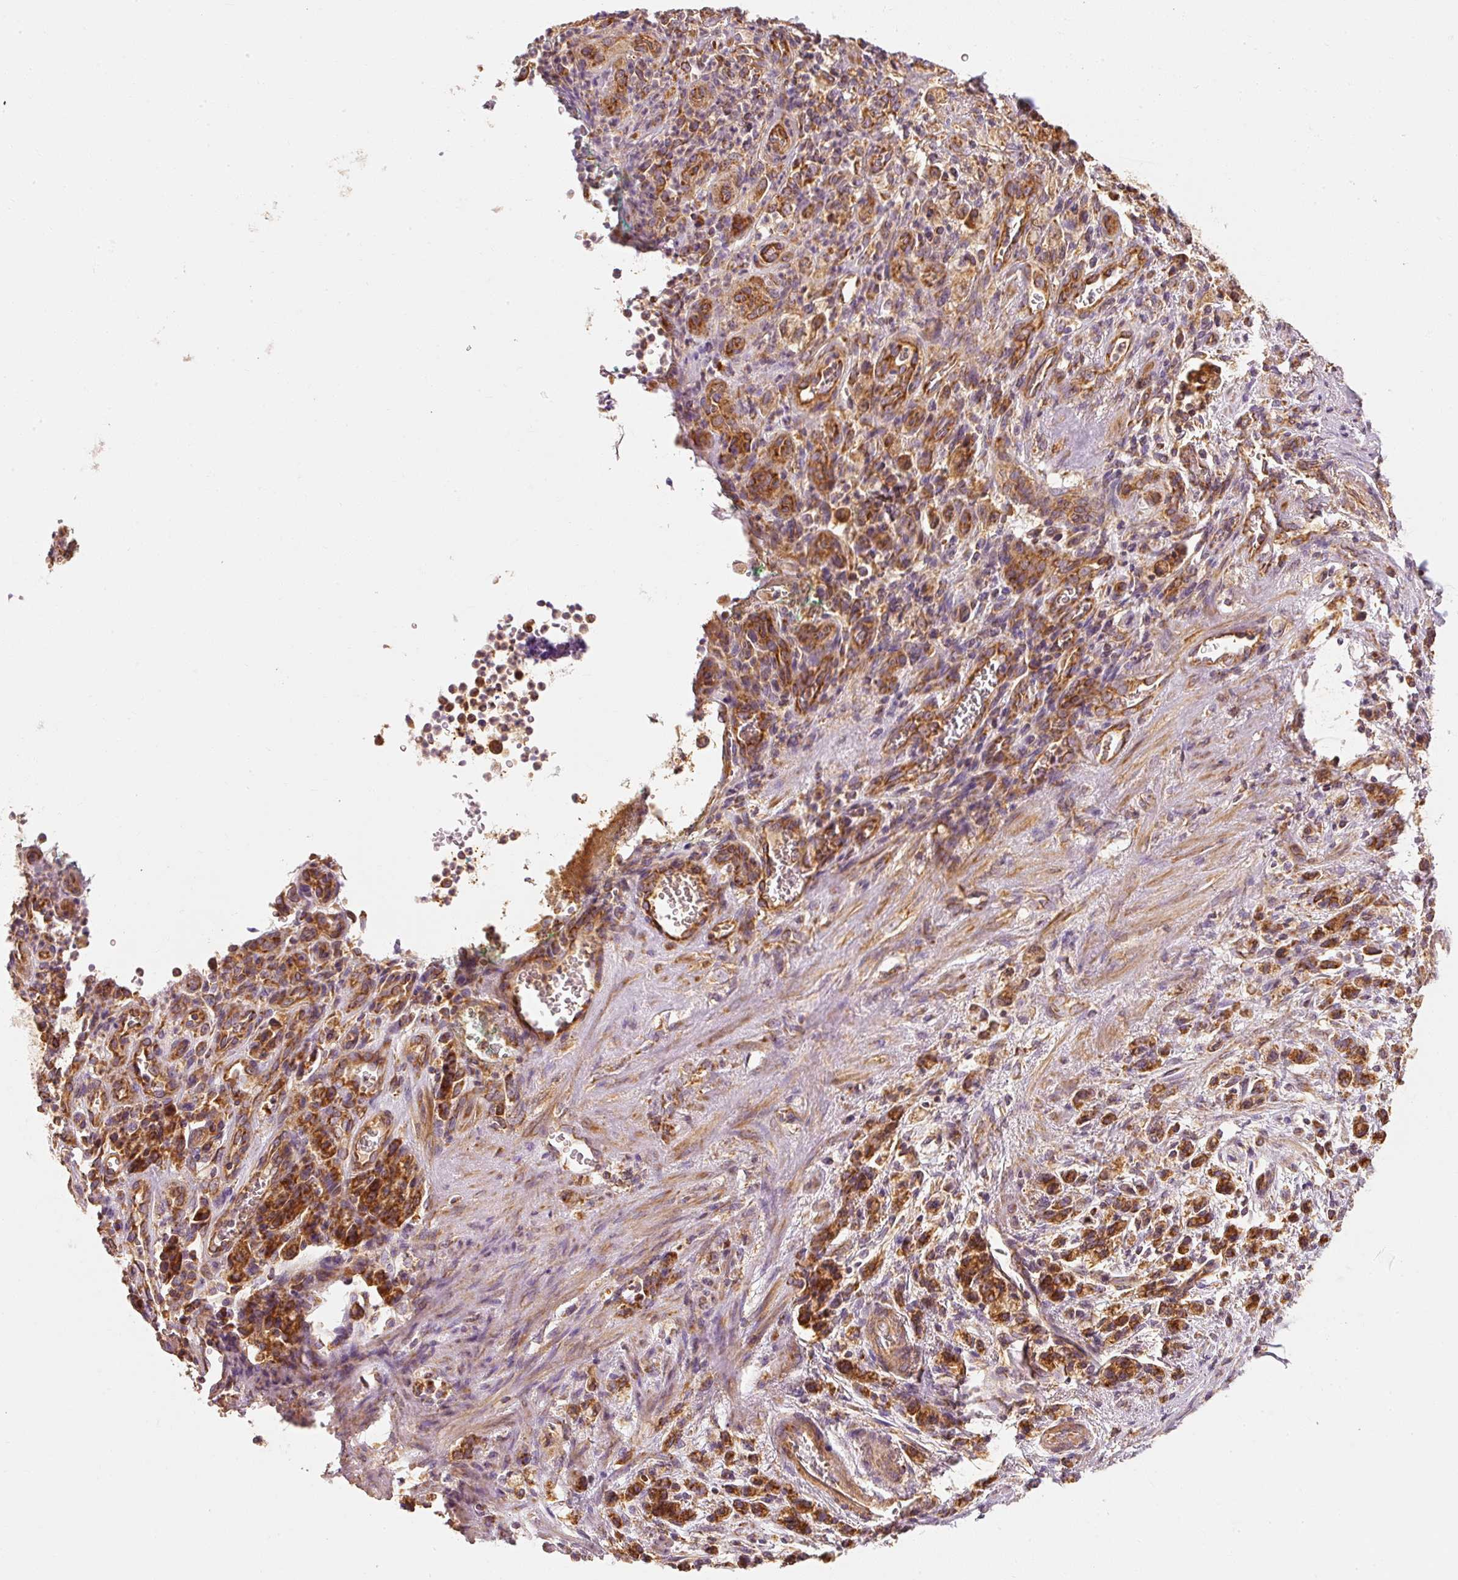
{"staining": {"intensity": "strong", "quantity": ">75%", "location": "cytoplasmic/membranous"}, "tissue": "stomach cancer", "cell_type": "Tumor cells", "image_type": "cancer", "snomed": [{"axis": "morphology", "description": "Adenocarcinoma, NOS"}, {"axis": "topography", "description": "Stomach"}], "caption": "Adenocarcinoma (stomach) tissue exhibits strong cytoplasmic/membranous positivity in approximately >75% of tumor cells (brown staining indicates protein expression, while blue staining denotes nuclei).", "gene": "TOMM40", "patient": {"sex": "male", "age": 77}}